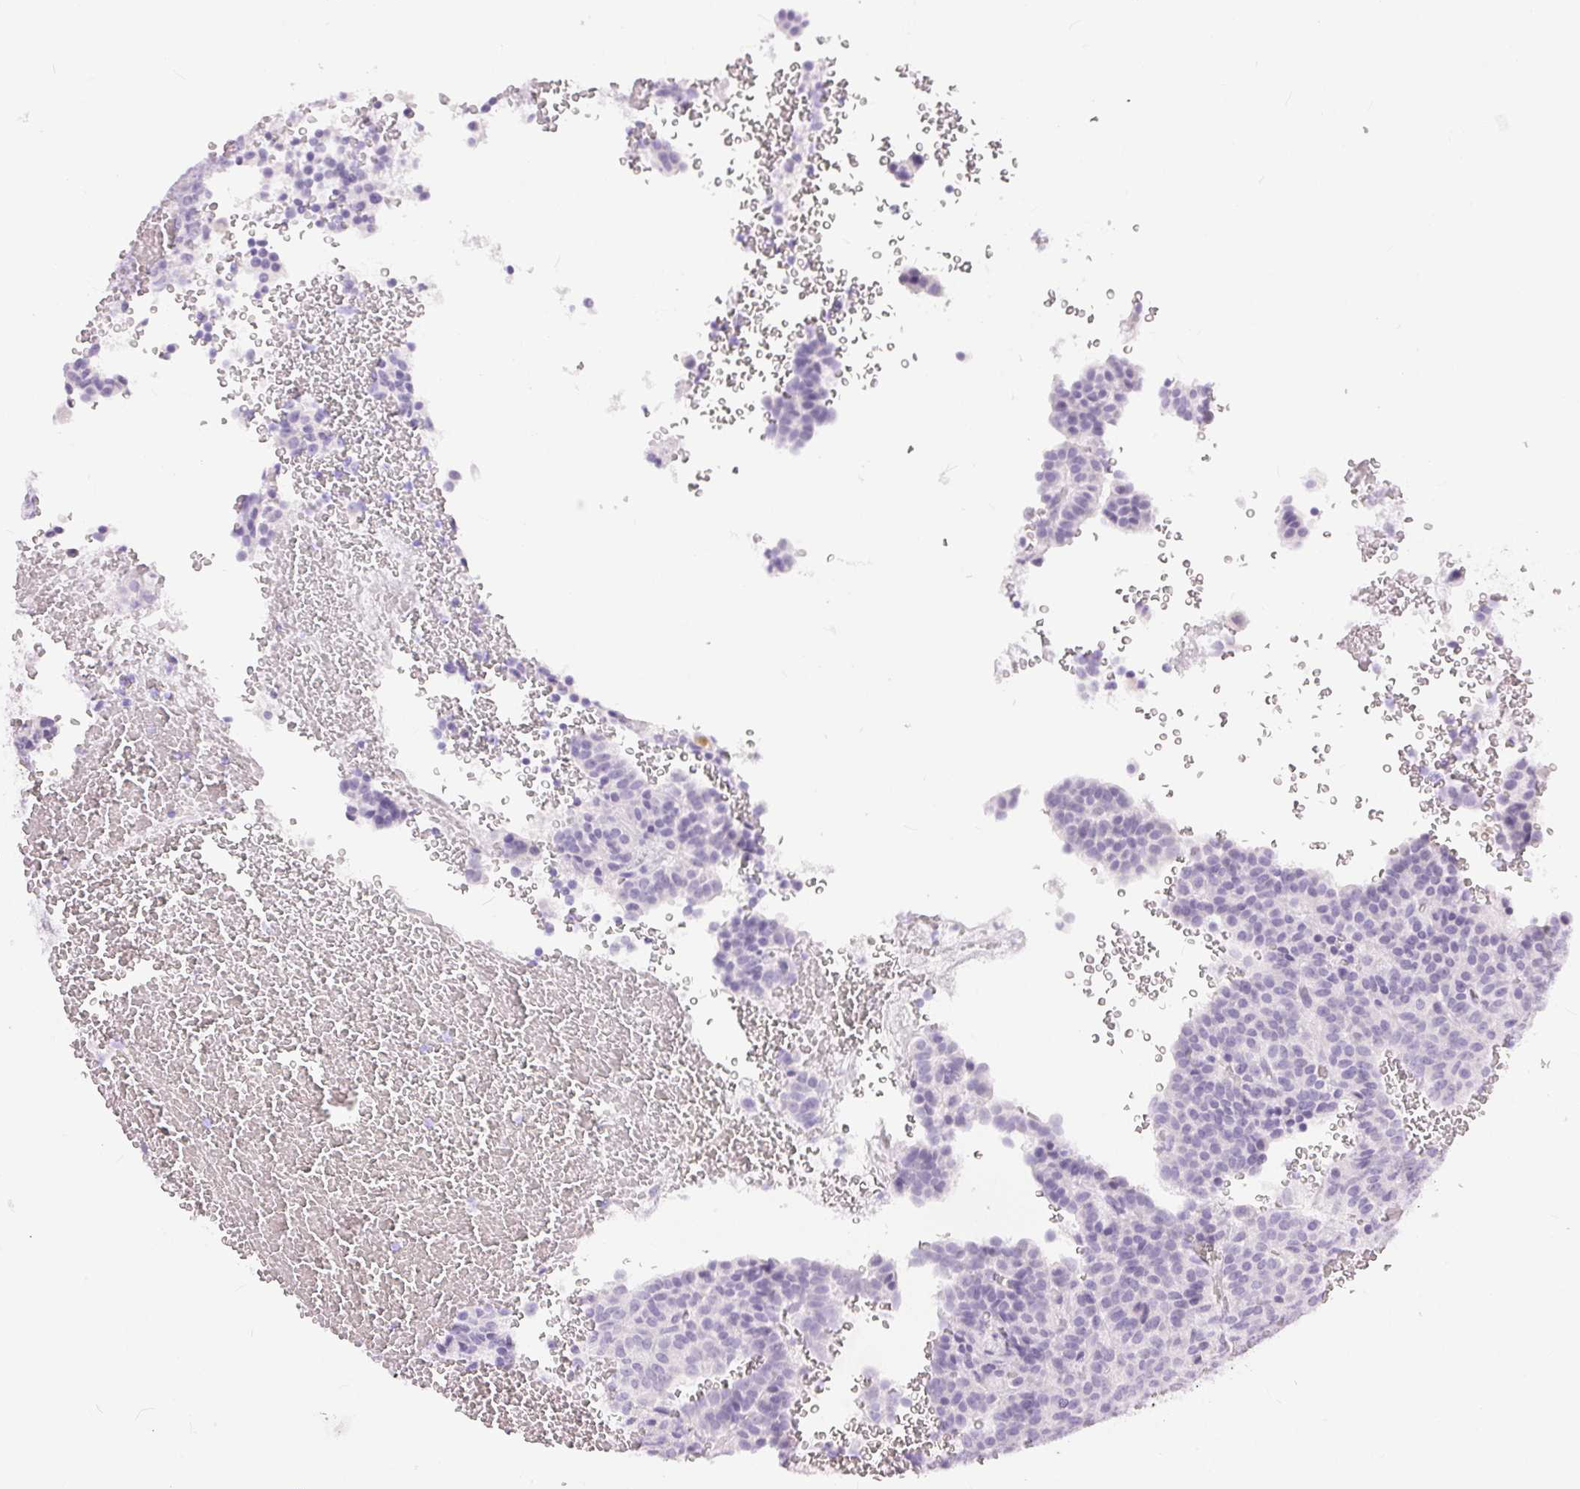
{"staining": {"intensity": "negative", "quantity": "none", "location": "none"}, "tissue": "carcinoid", "cell_type": "Tumor cells", "image_type": "cancer", "snomed": [{"axis": "morphology", "description": "Carcinoid, malignant, NOS"}, {"axis": "topography", "description": "Lung"}], "caption": "Micrograph shows no significant protein staining in tumor cells of carcinoid.", "gene": "XDH", "patient": {"sex": "male", "age": 70}}